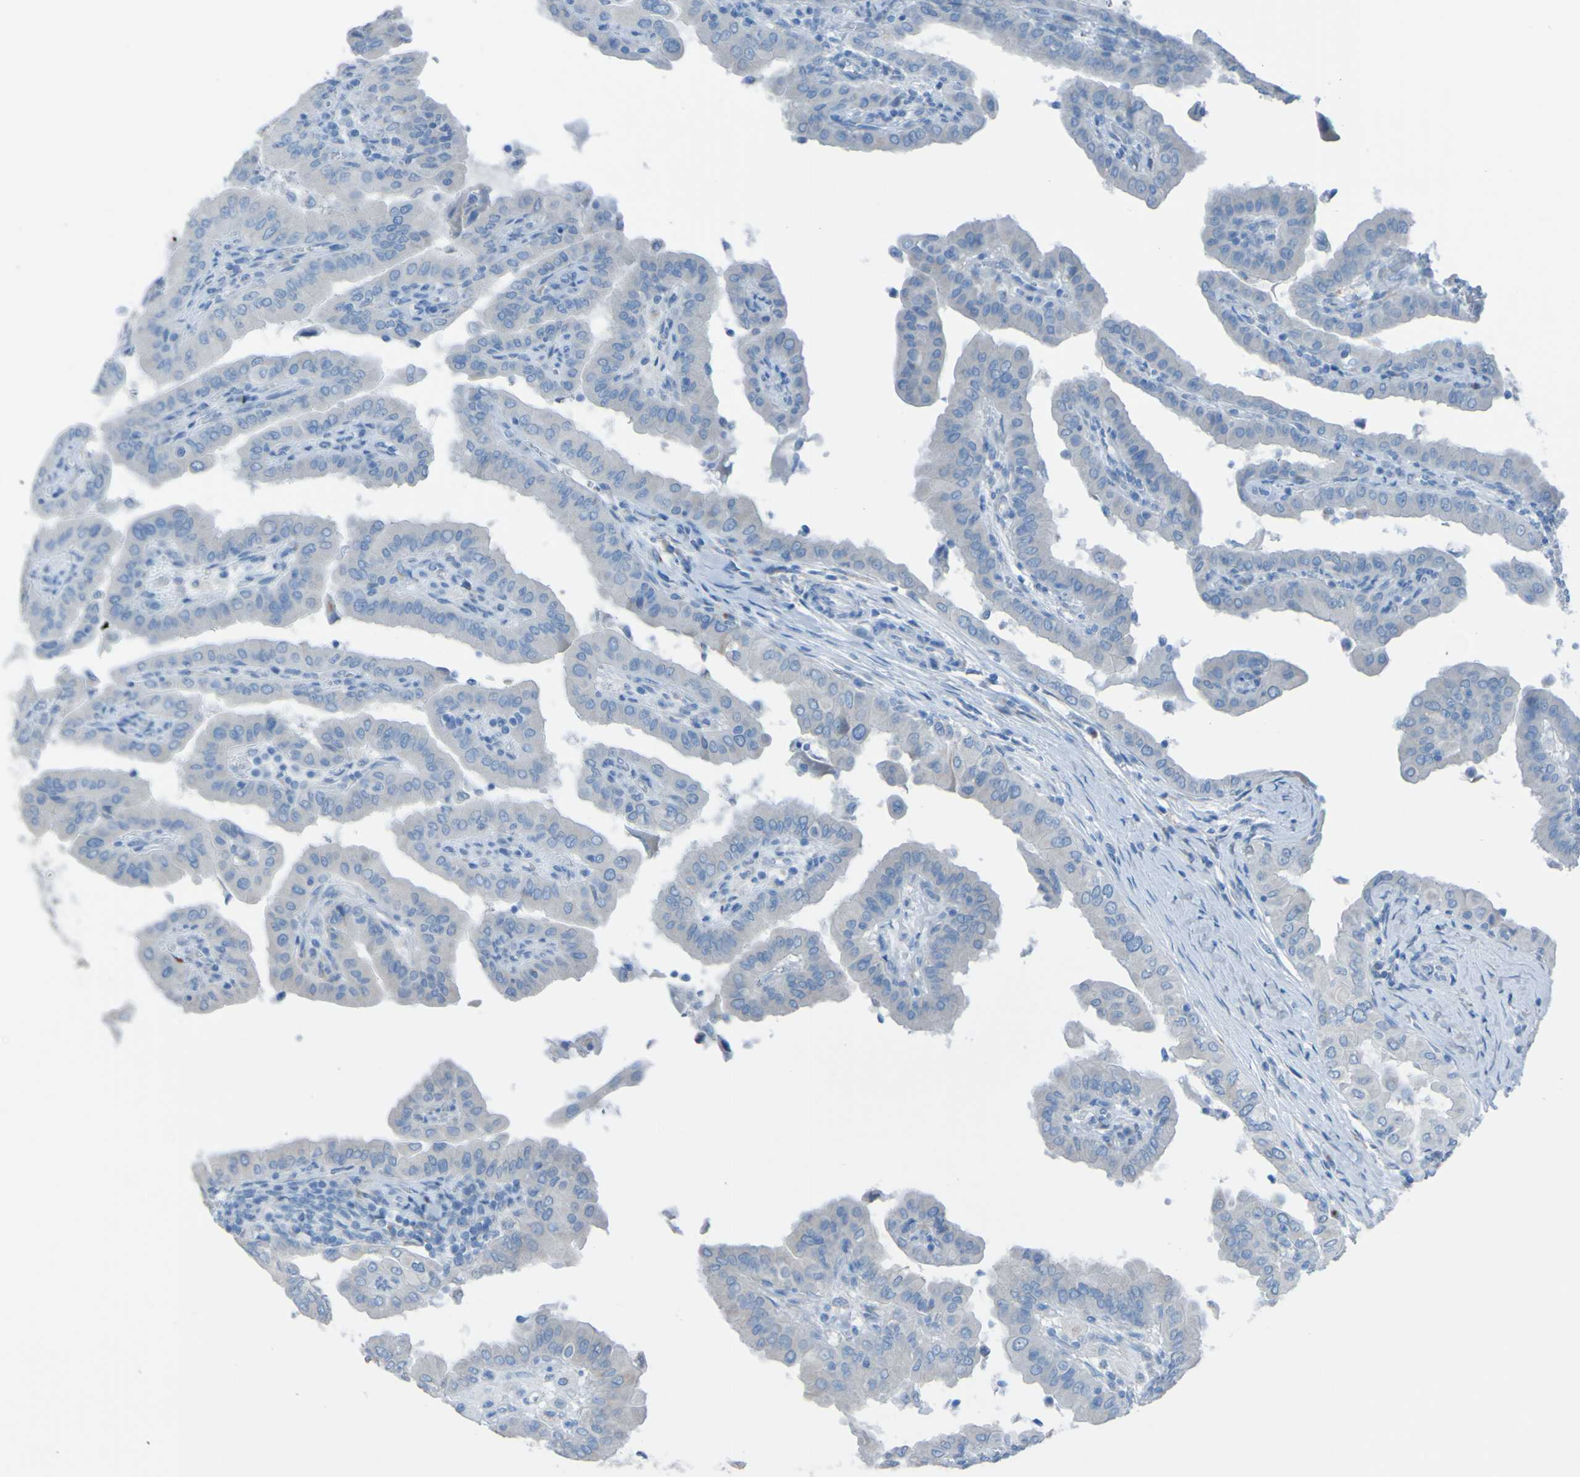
{"staining": {"intensity": "negative", "quantity": "none", "location": "none"}, "tissue": "thyroid cancer", "cell_type": "Tumor cells", "image_type": "cancer", "snomed": [{"axis": "morphology", "description": "Papillary adenocarcinoma, NOS"}, {"axis": "topography", "description": "Thyroid gland"}], "caption": "Immunohistochemistry (IHC) photomicrograph of thyroid papillary adenocarcinoma stained for a protein (brown), which displays no expression in tumor cells.", "gene": "ACMSD", "patient": {"sex": "male", "age": 33}}